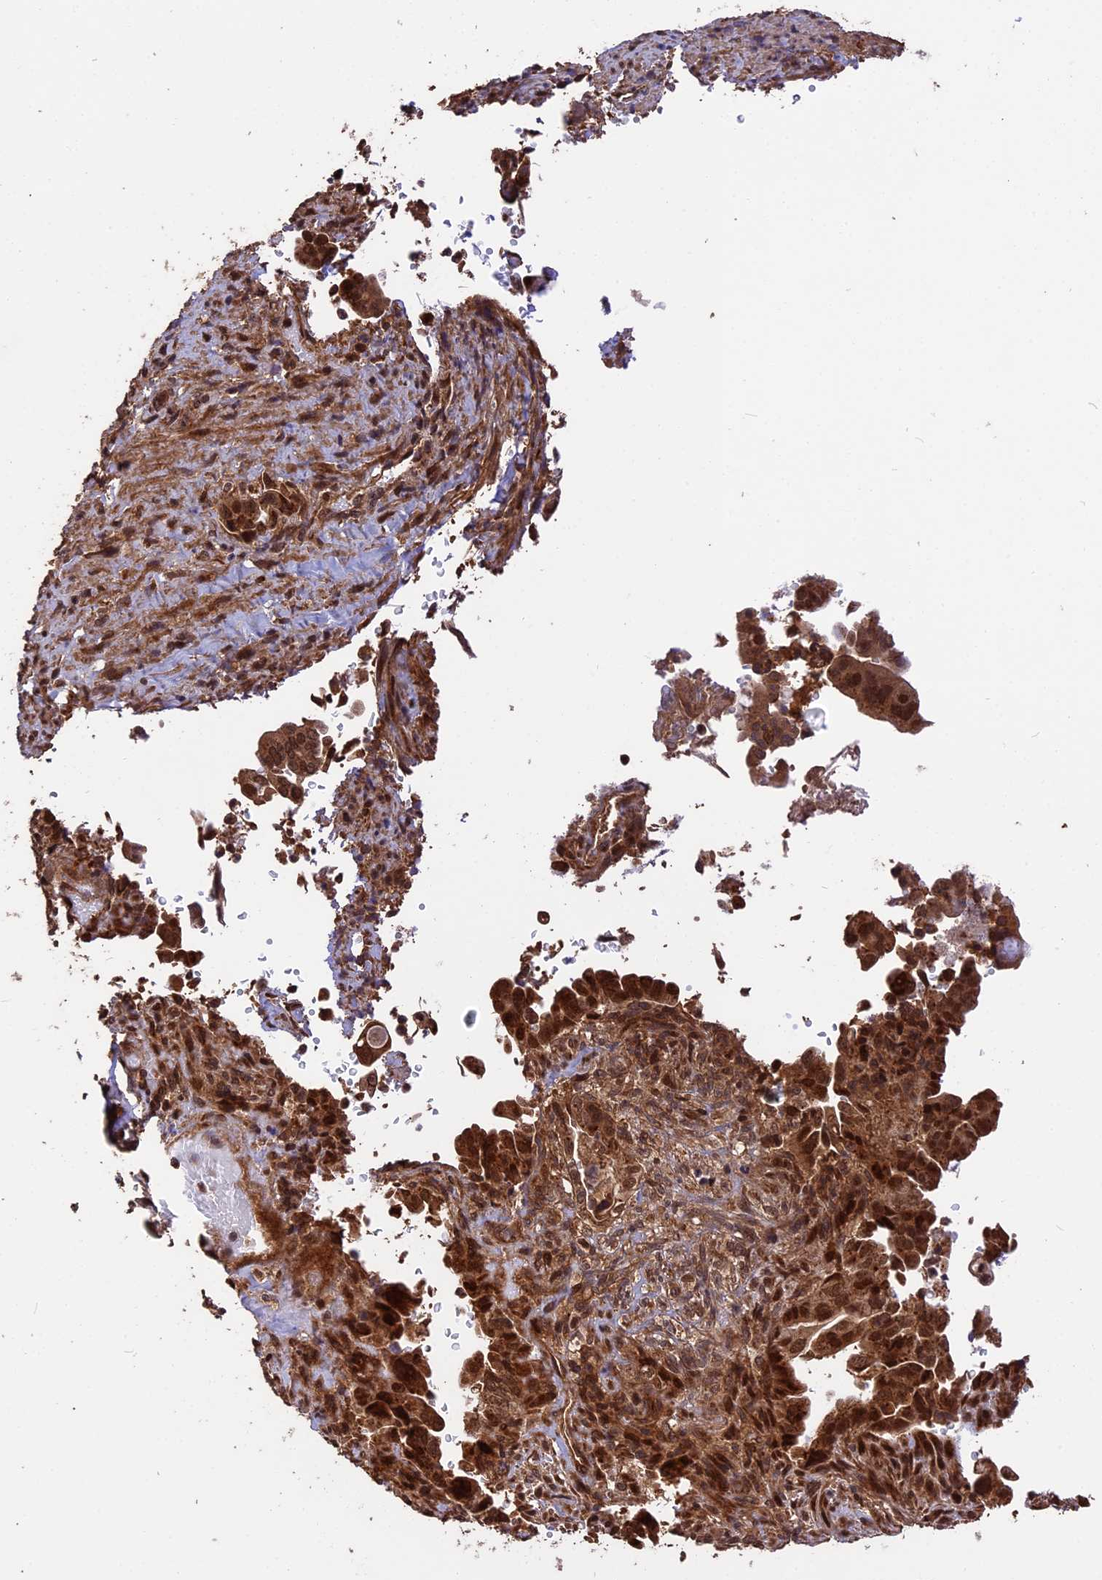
{"staining": {"intensity": "strong", "quantity": ">75%", "location": "cytoplasmic/membranous,nuclear"}, "tissue": "pancreatic cancer", "cell_type": "Tumor cells", "image_type": "cancer", "snomed": [{"axis": "morphology", "description": "Adenocarcinoma, NOS"}, {"axis": "topography", "description": "Pancreas"}], "caption": "A histopathology image showing strong cytoplasmic/membranous and nuclear positivity in about >75% of tumor cells in pancreatic cancer, as visualized by brown immunohistochemical staining.", "gene": "ESCO1", "patient": {"sex": "male", "age": 70}}